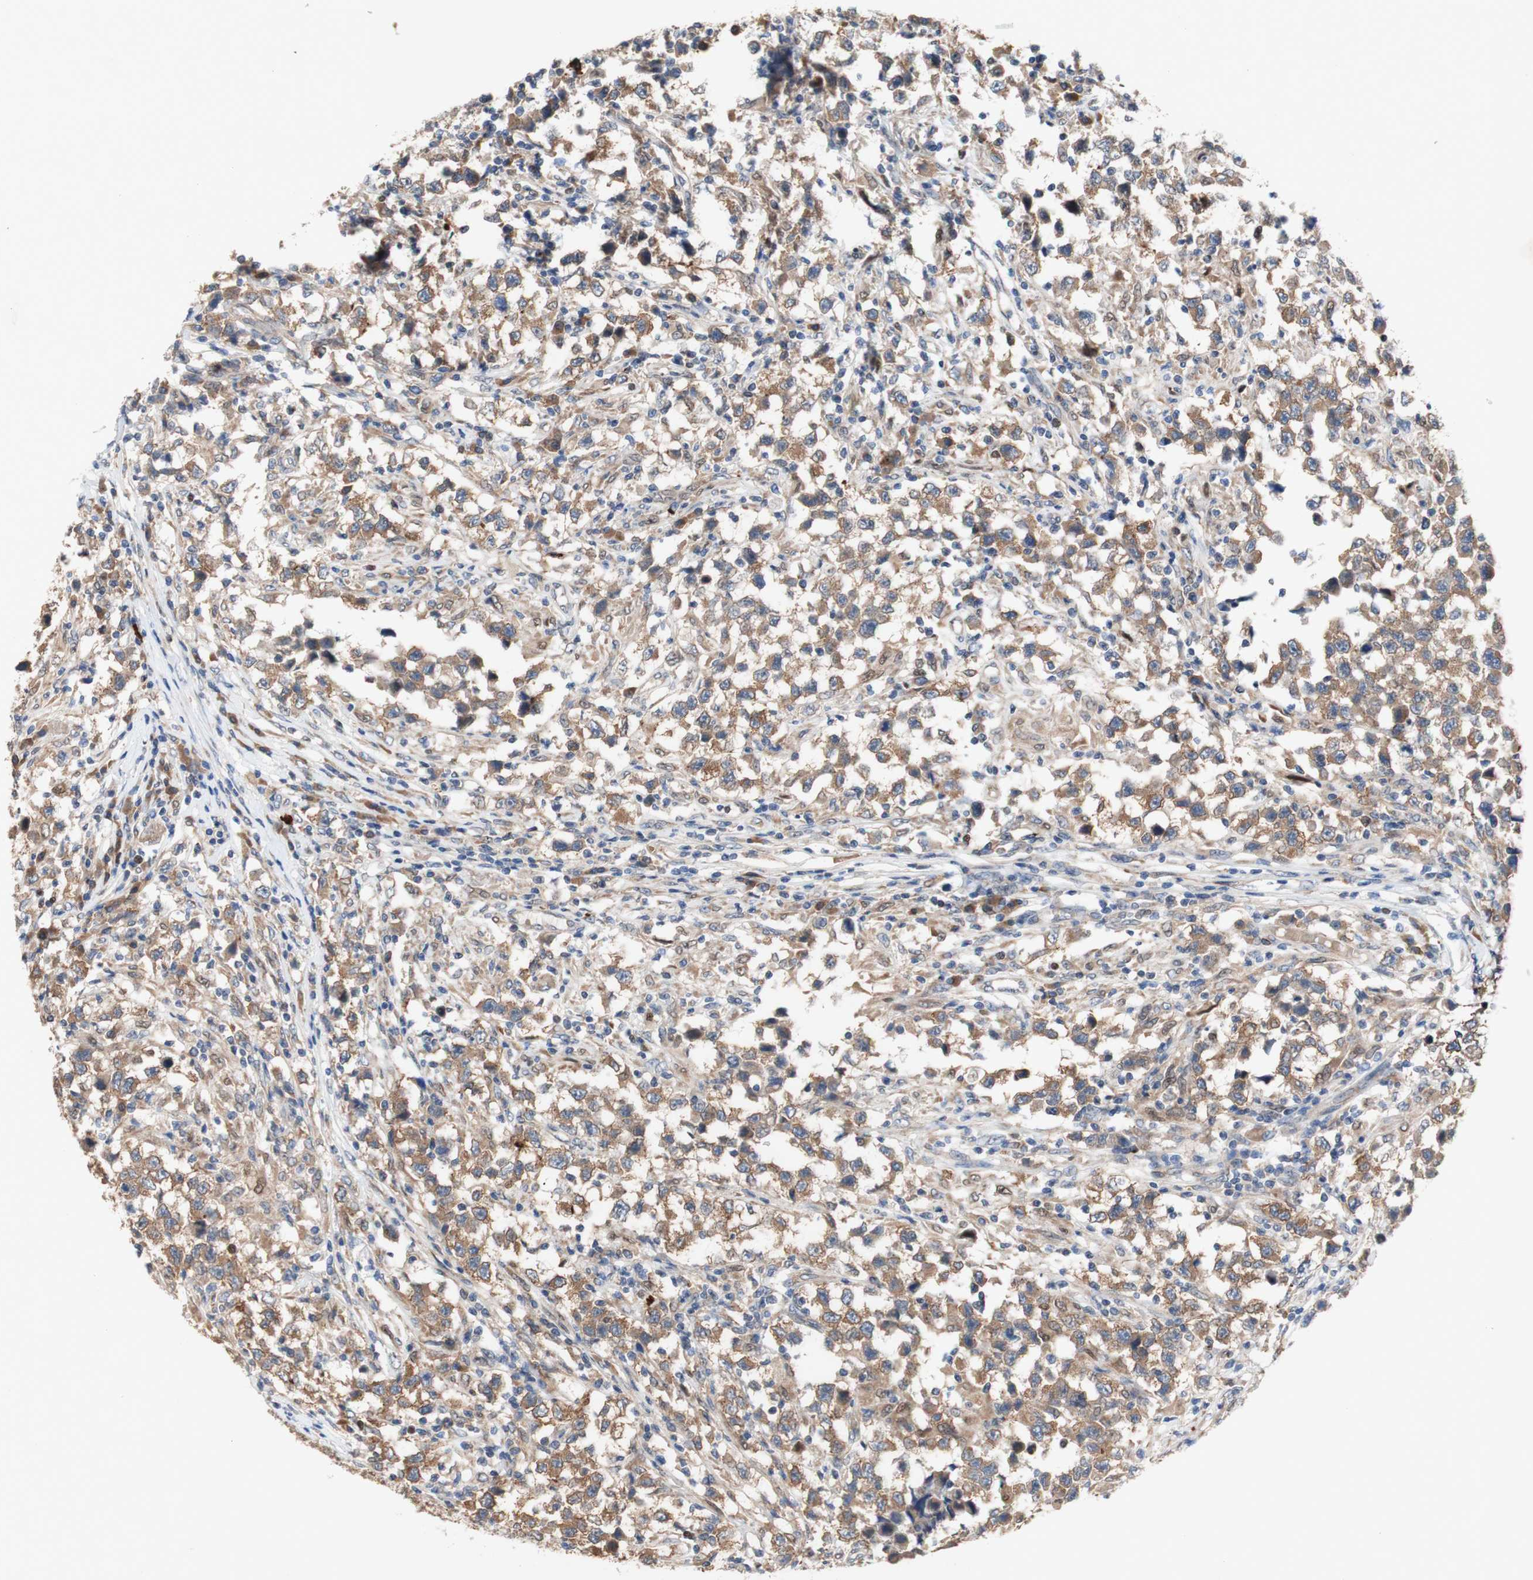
{"staining": {"intensity": "moderate", "quantity": ">75%", "location": "cytoplasmic/membranous"}, "tissue": "testis cancer", "cell_type": "Tumor cells", "image_type": "cancer", "snomed": [{"axis": "morphology", "description": "Carcinoma, Embryonal, NOS"}, {"axis": "topography", "description": "Testis"}], "caption": "The histopathology image displays a brown stain indicating the presence of a protein in the cytoplasmic/membranous of tumor cells in testis cancer.", "gene": "PDGFB", "patient": {"sex": "male", "age": 21}}